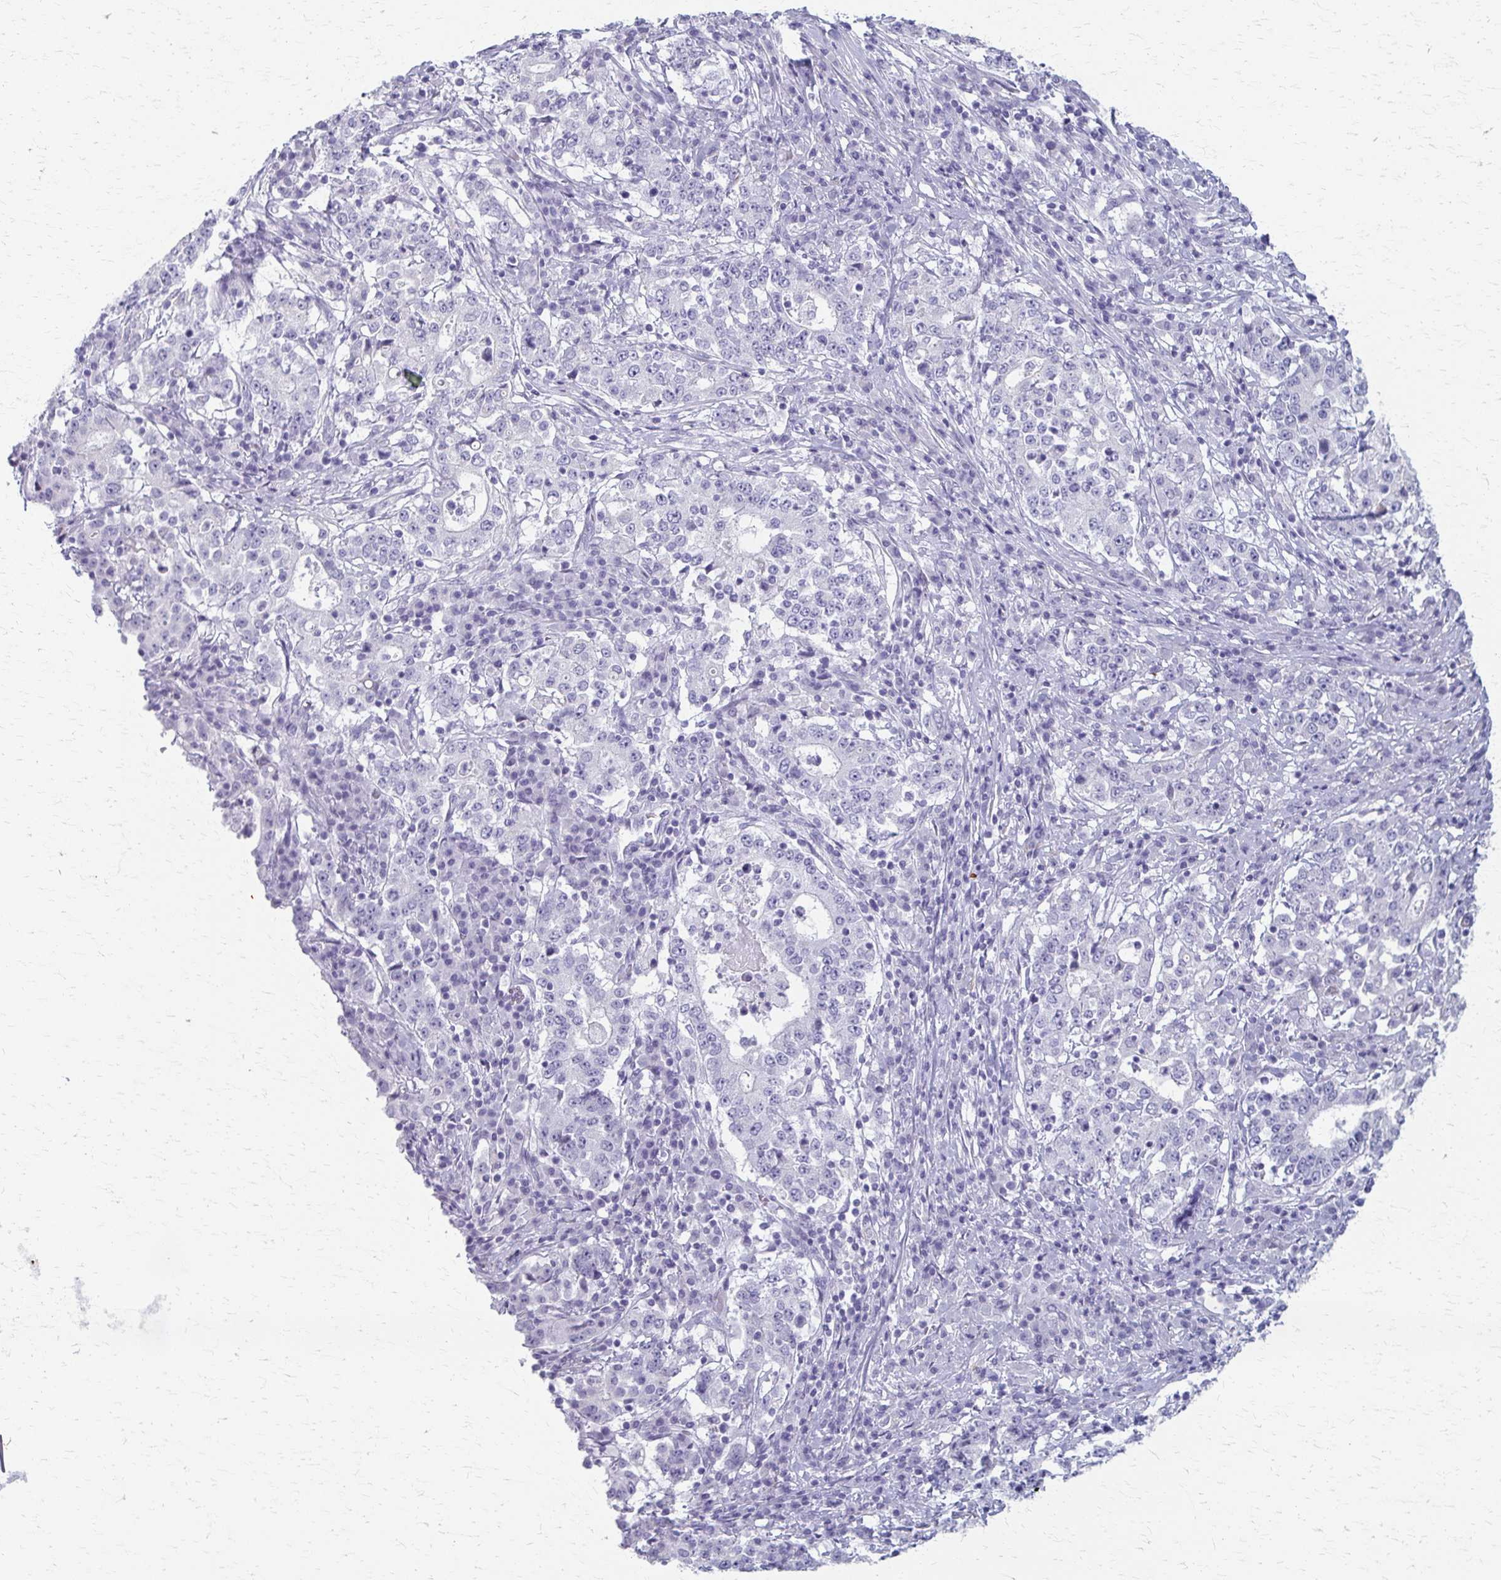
{"staining": {"intensity": "negative", "quantity": "none", "location": "none"}, "tissue": "stomach cancer", "cell_type": "Tumor cells", "image_type": "cancer", "snomed": [{"axis": "morphology", "description": "Adenocarcinoma, NOS"}, {"axis": "topography", "description": "Stomach"}], "caption": "This is a photomicrograph of IHC staining of stomach cancer (adenocarcinoma), which shows no staining in tumor cells.", "gene": "CYB5A", "patient": {"sex": "male", "age": 59}}